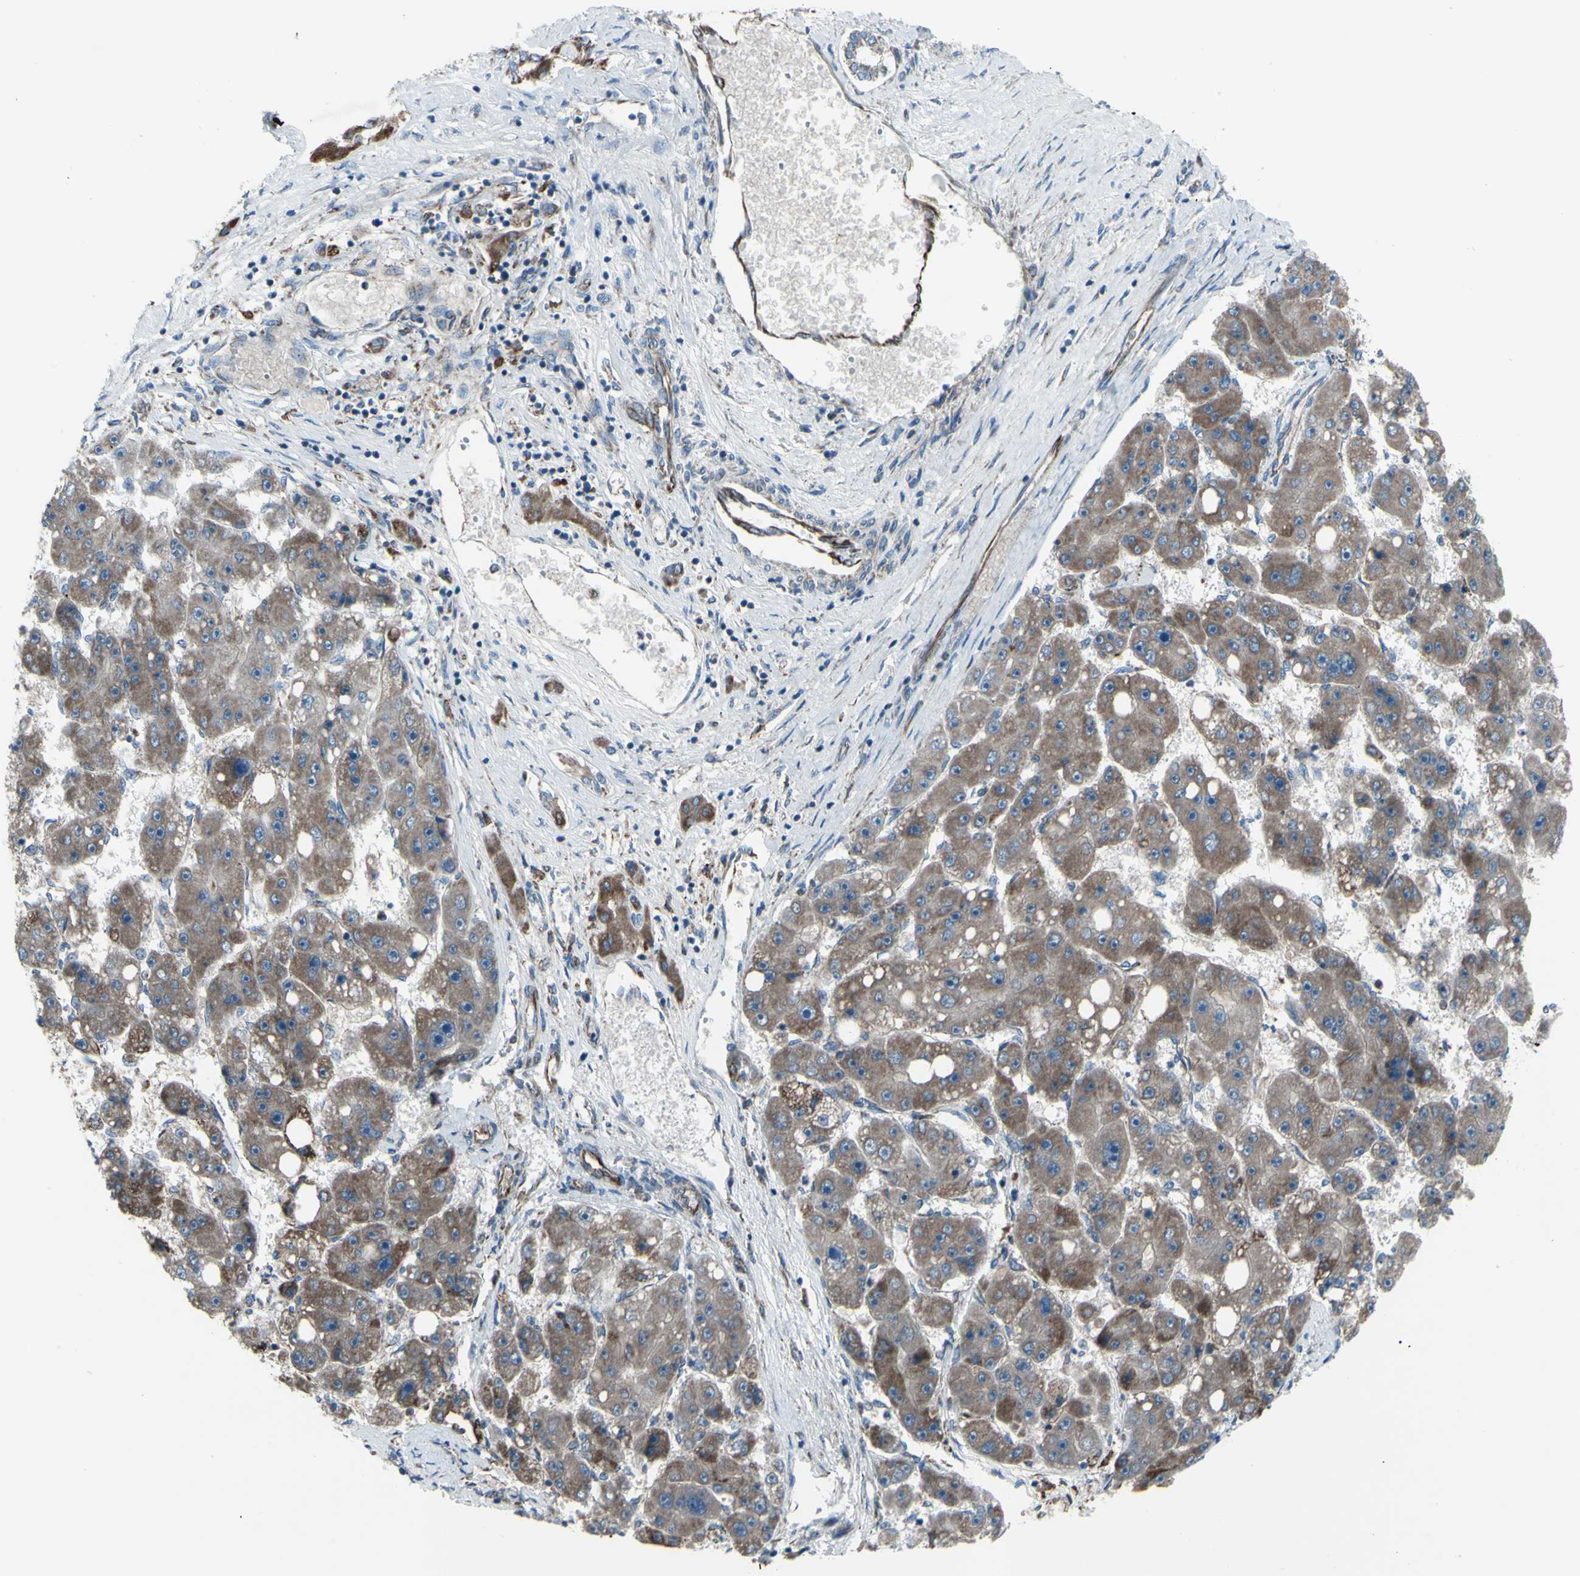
{"staining": {"intensity": "moderate", "quantity": ">75%", "location": "cytoplasmic/membranous"}, "tissue": "liver cancer", "cell_type": "Tumor cells", "image_type": "cancer", "snomed": [{"axis": "morphology", "description": "Carcinoma, Hepatocellular, NOS"}, {"axis": "topography", "description": "Liver"}], "caption": "Human hepatocellular carcinoma (liver) stained with a protein marker exhibits moderate staining in tumor cells.", "gene": "EMC7", "patient": {"sex": "female", "age": 61}}